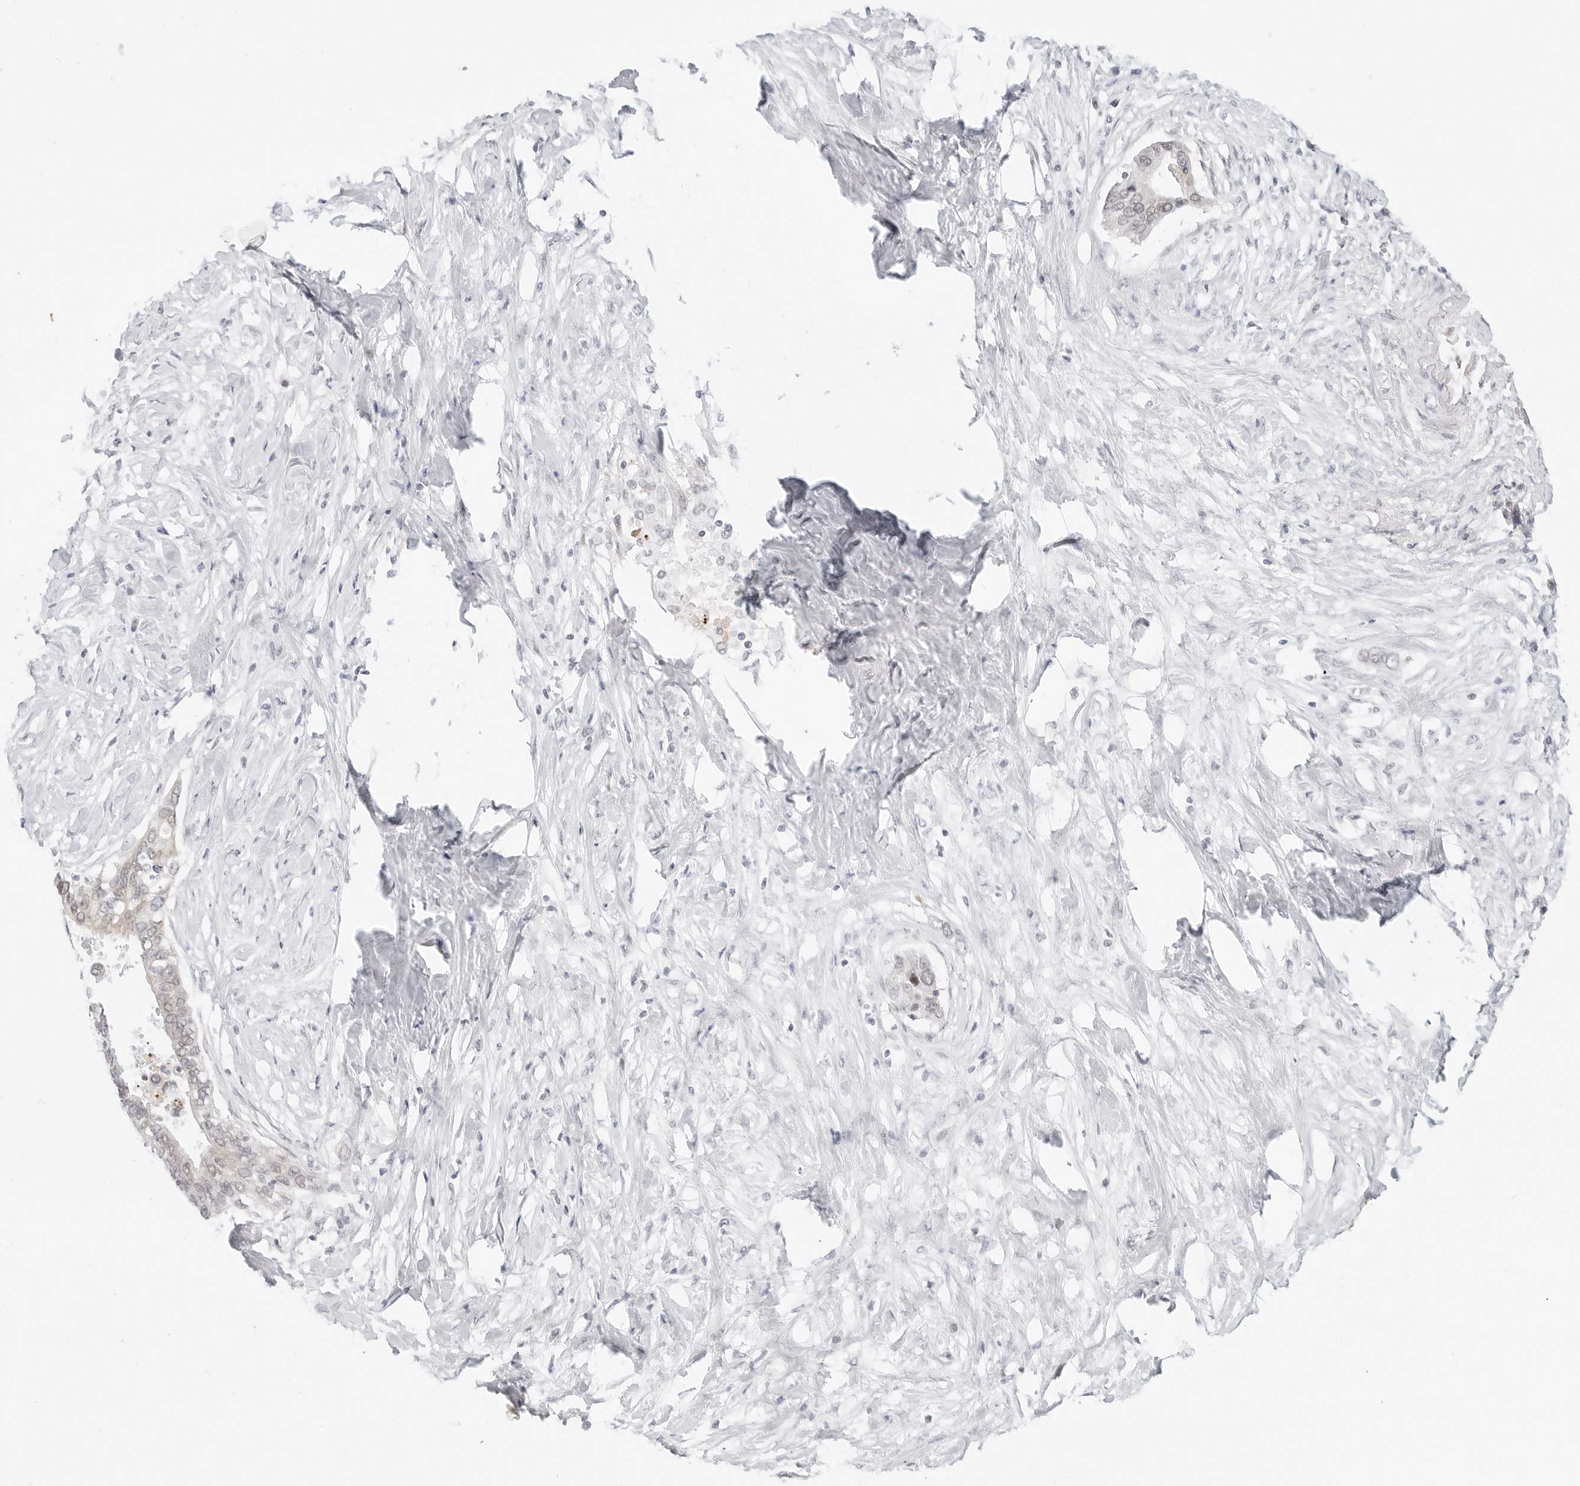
{"staining": {"intensity": "negative", "quantity": "none", "location": "none"}, "tissue": "pancreatic cancer", "cell_type": "Tumor cells", "image_type": "cancer", "snomed": [{"axis": "morphology", "description": "Normal tissue, NOS"}, {"axis": "morphology", "description": "Adenocarcinoma, NOS"}, {"axis": "topography", "description": "Pancreas"}, {"axis": "topography", "description": "Peripheral nerve tissue"}], "caption": "Pancreatic adenocarcinoma was stained to show a protein in brown. There is no significant expression in tumor cells.", "gene": "TSEN2", "patient": {"sex": "male", "age": 59}}